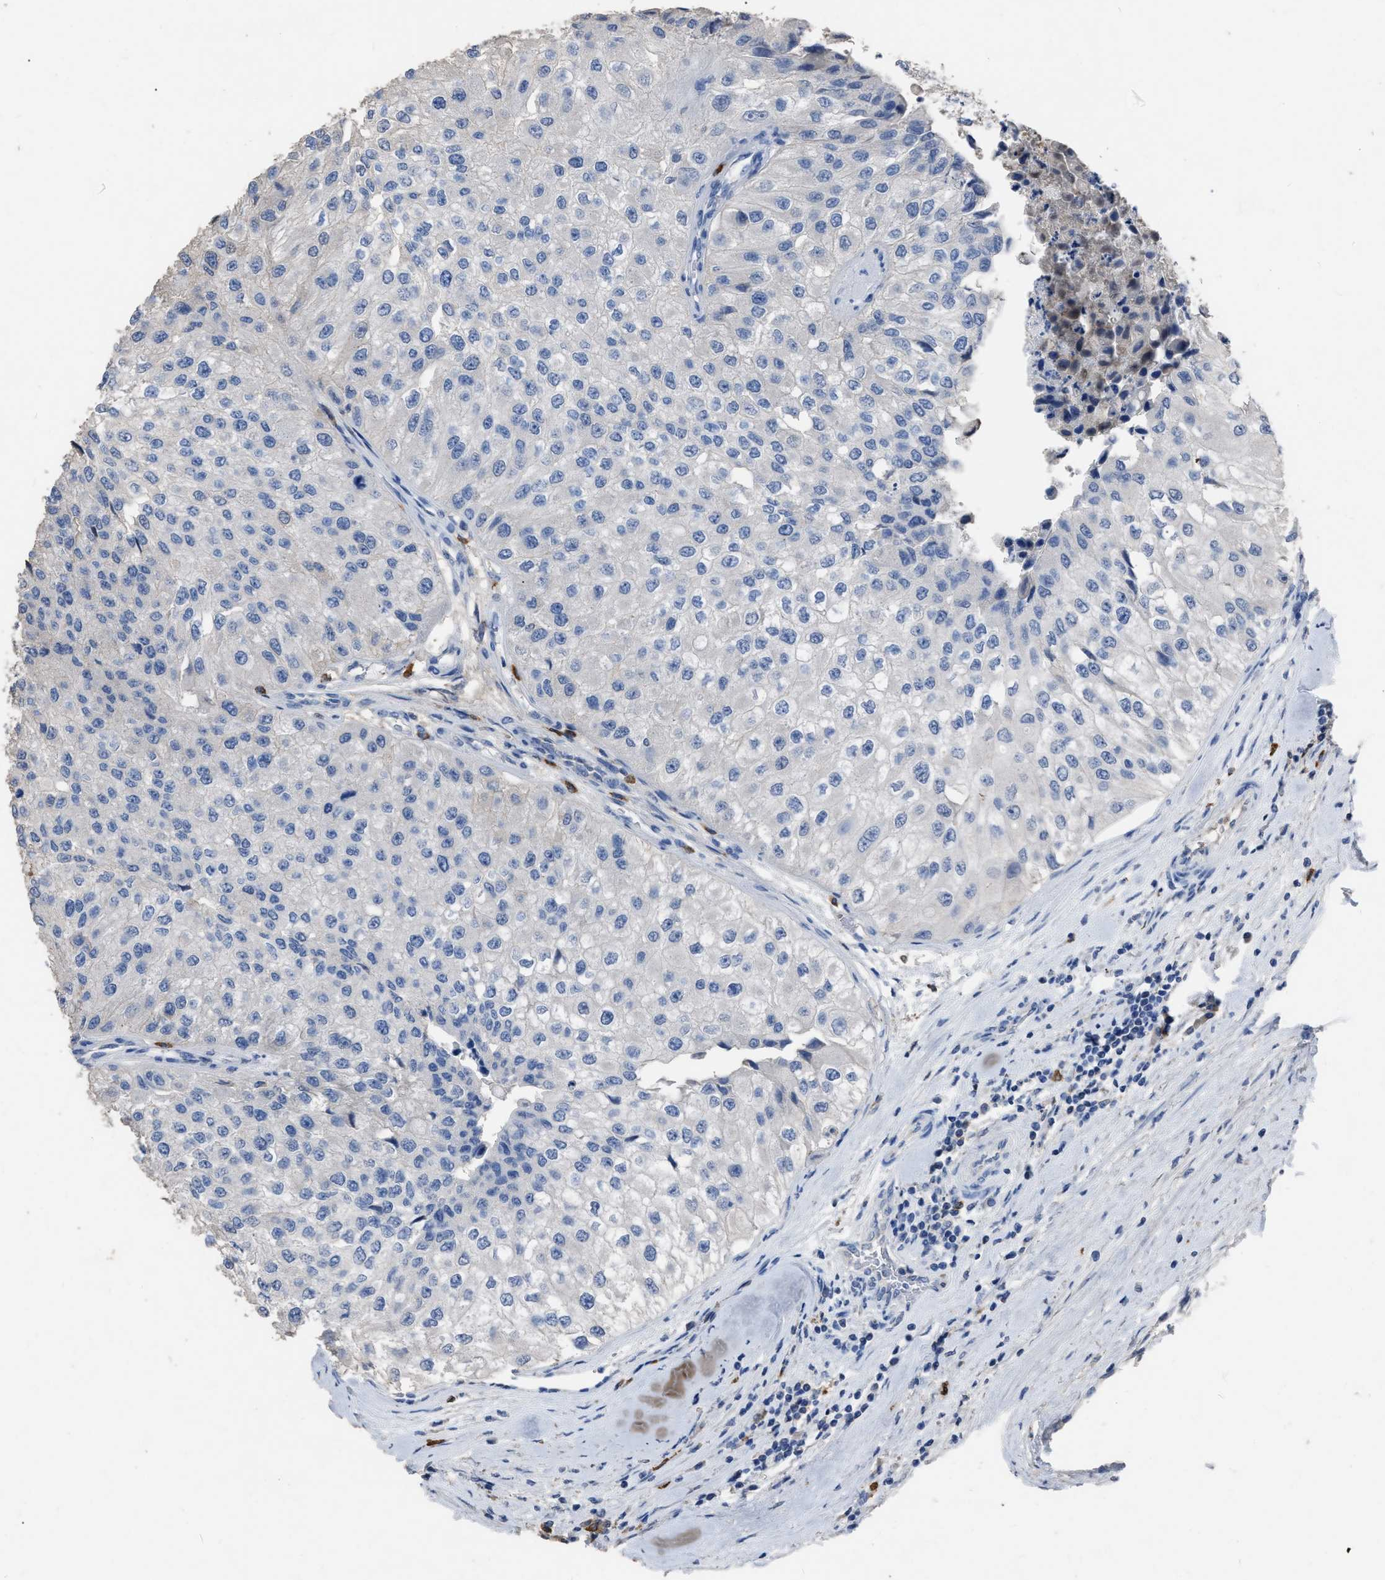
{"staining": {"intensity": "negative", "quantity": "none", "location": "none"}, "tissue": "urothelial cancer", "cell_type": "Tumor cells", "image_type": "cancer", "snomed": [{"axis": "morphology", "description": "Urothelial carcinoma, High grade"}, {"axis": "topography", "description": "Kidney"}, {"axis": "topography", "description": "Urinary bladder"}], "caption": "The image reveals no significant staining in tumor cells of high-grade urothelial carcinoma. Nuclei are stained in blue.", "gene": "HABP2", "patient": {"sex": "male", "age": 77}}